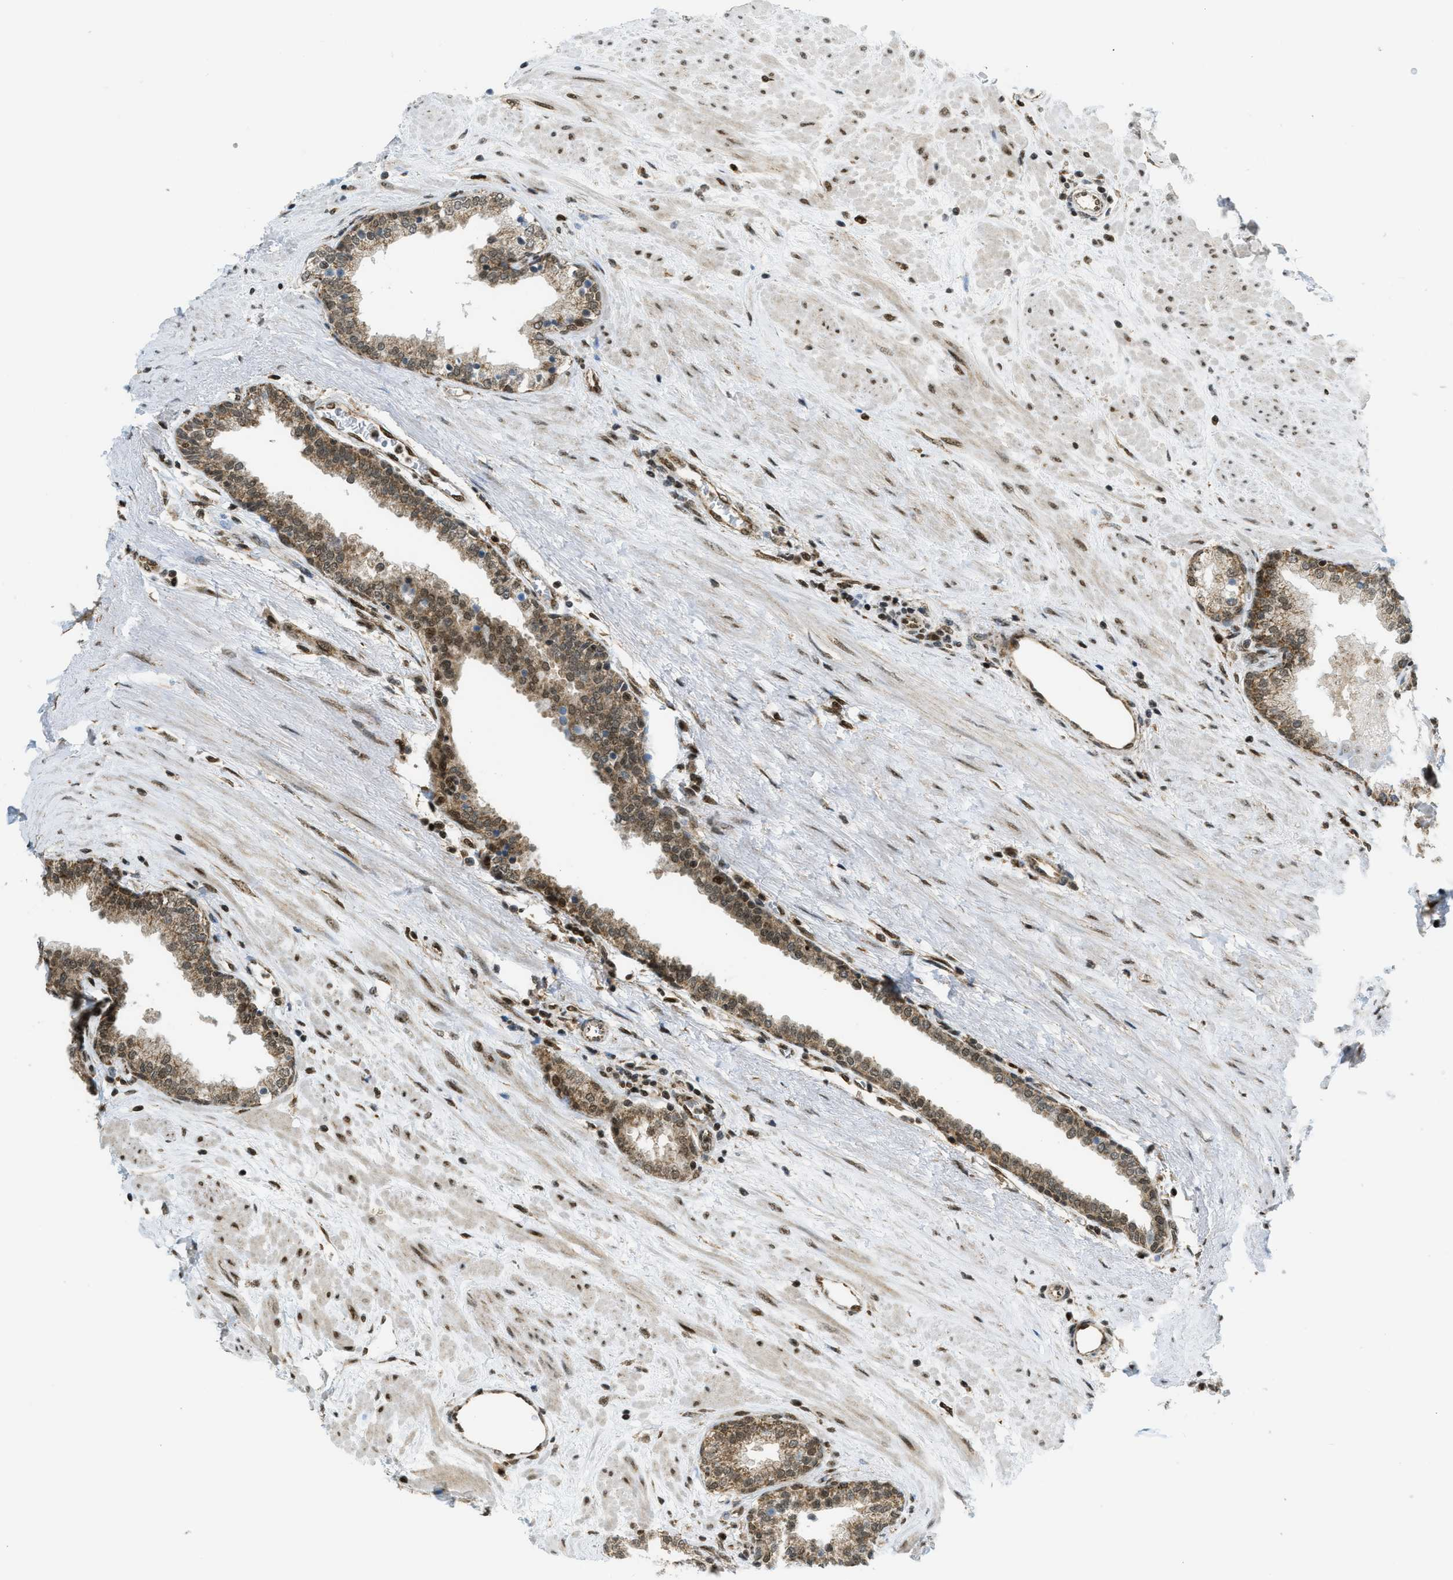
{"staining": {"intensity": "moderate", "quantity": "25%-75%", "location": "cytoplasmic/membranous,nuclear"}, "tissue": "prostate", "cell_type": "Glandular cells", "image_type": "normal", "snomed": [{"axis": "morphology", "description": "Normal tissue, NOS"}, {"axis": "topography", "description": "Prostate"}], "caption": "Immunohistochemistry (IHC) of unremarkable prostate displays medium levels of moderate cytoplasmic/membranous,nuclear staining in about 25%-75% of glandular cells.", "gene": "TNPO1", "patient": {"sex": "male", "age": 51}}